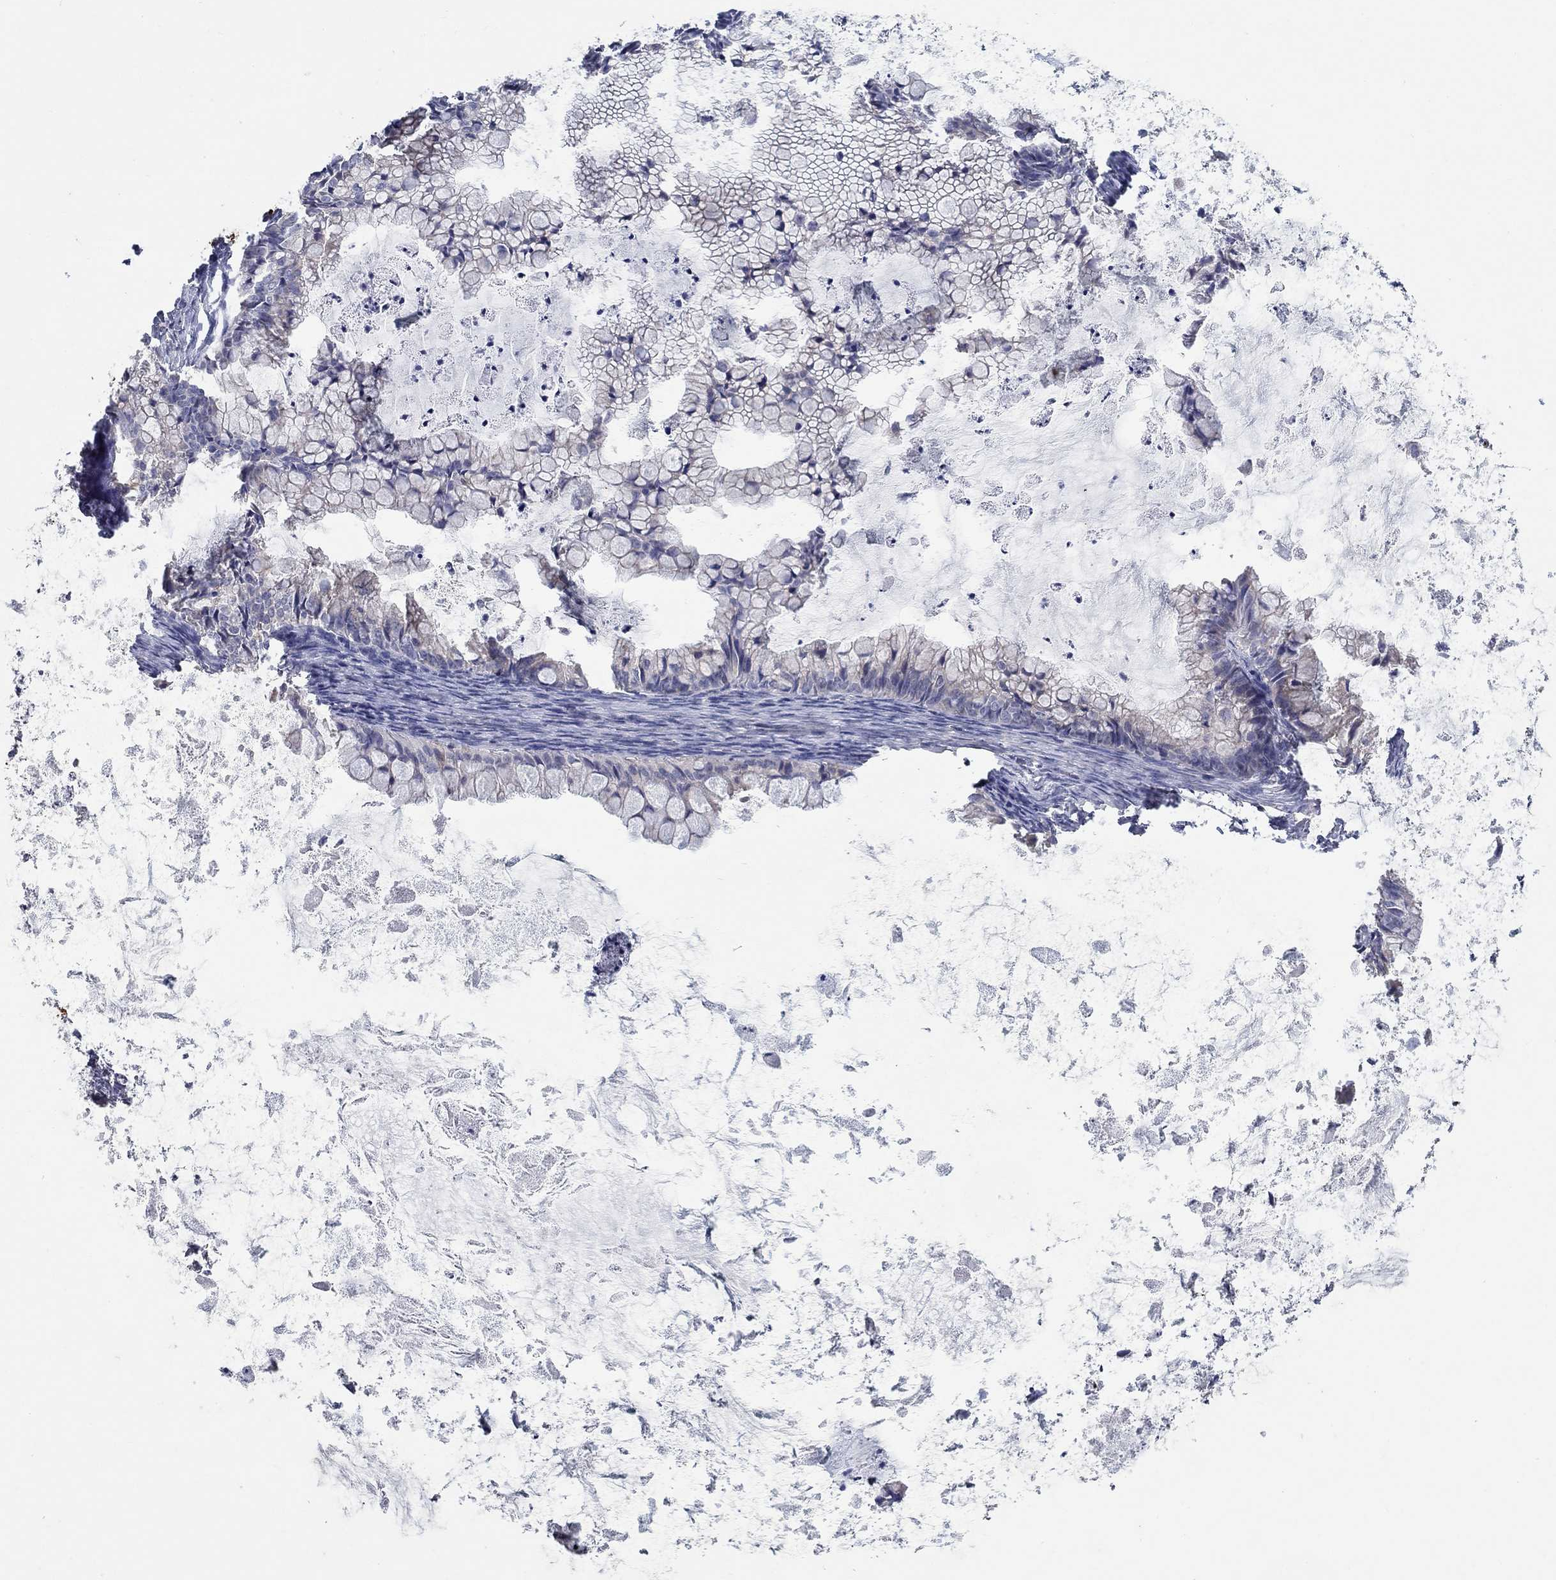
{"staining": {"intensity": "negative", "quantity": "none", "location": "none"}, "tissue": "ovarian cancer", "cell_type": "Tumor cells", "image_type": "cancer", "snomed": [{"axis": "morphology", "description": "Cystadenocarcinoma, mucinous, NOS"}, {"axis": "topography", "description": "Ovary"}], "caption": "The photomicrograph exhibits no staining of tumor cells in ovarian mucinous cystadenocarcinoma.", "gene": "PROZ", "patient": {"sex": "female", "age": 35}}